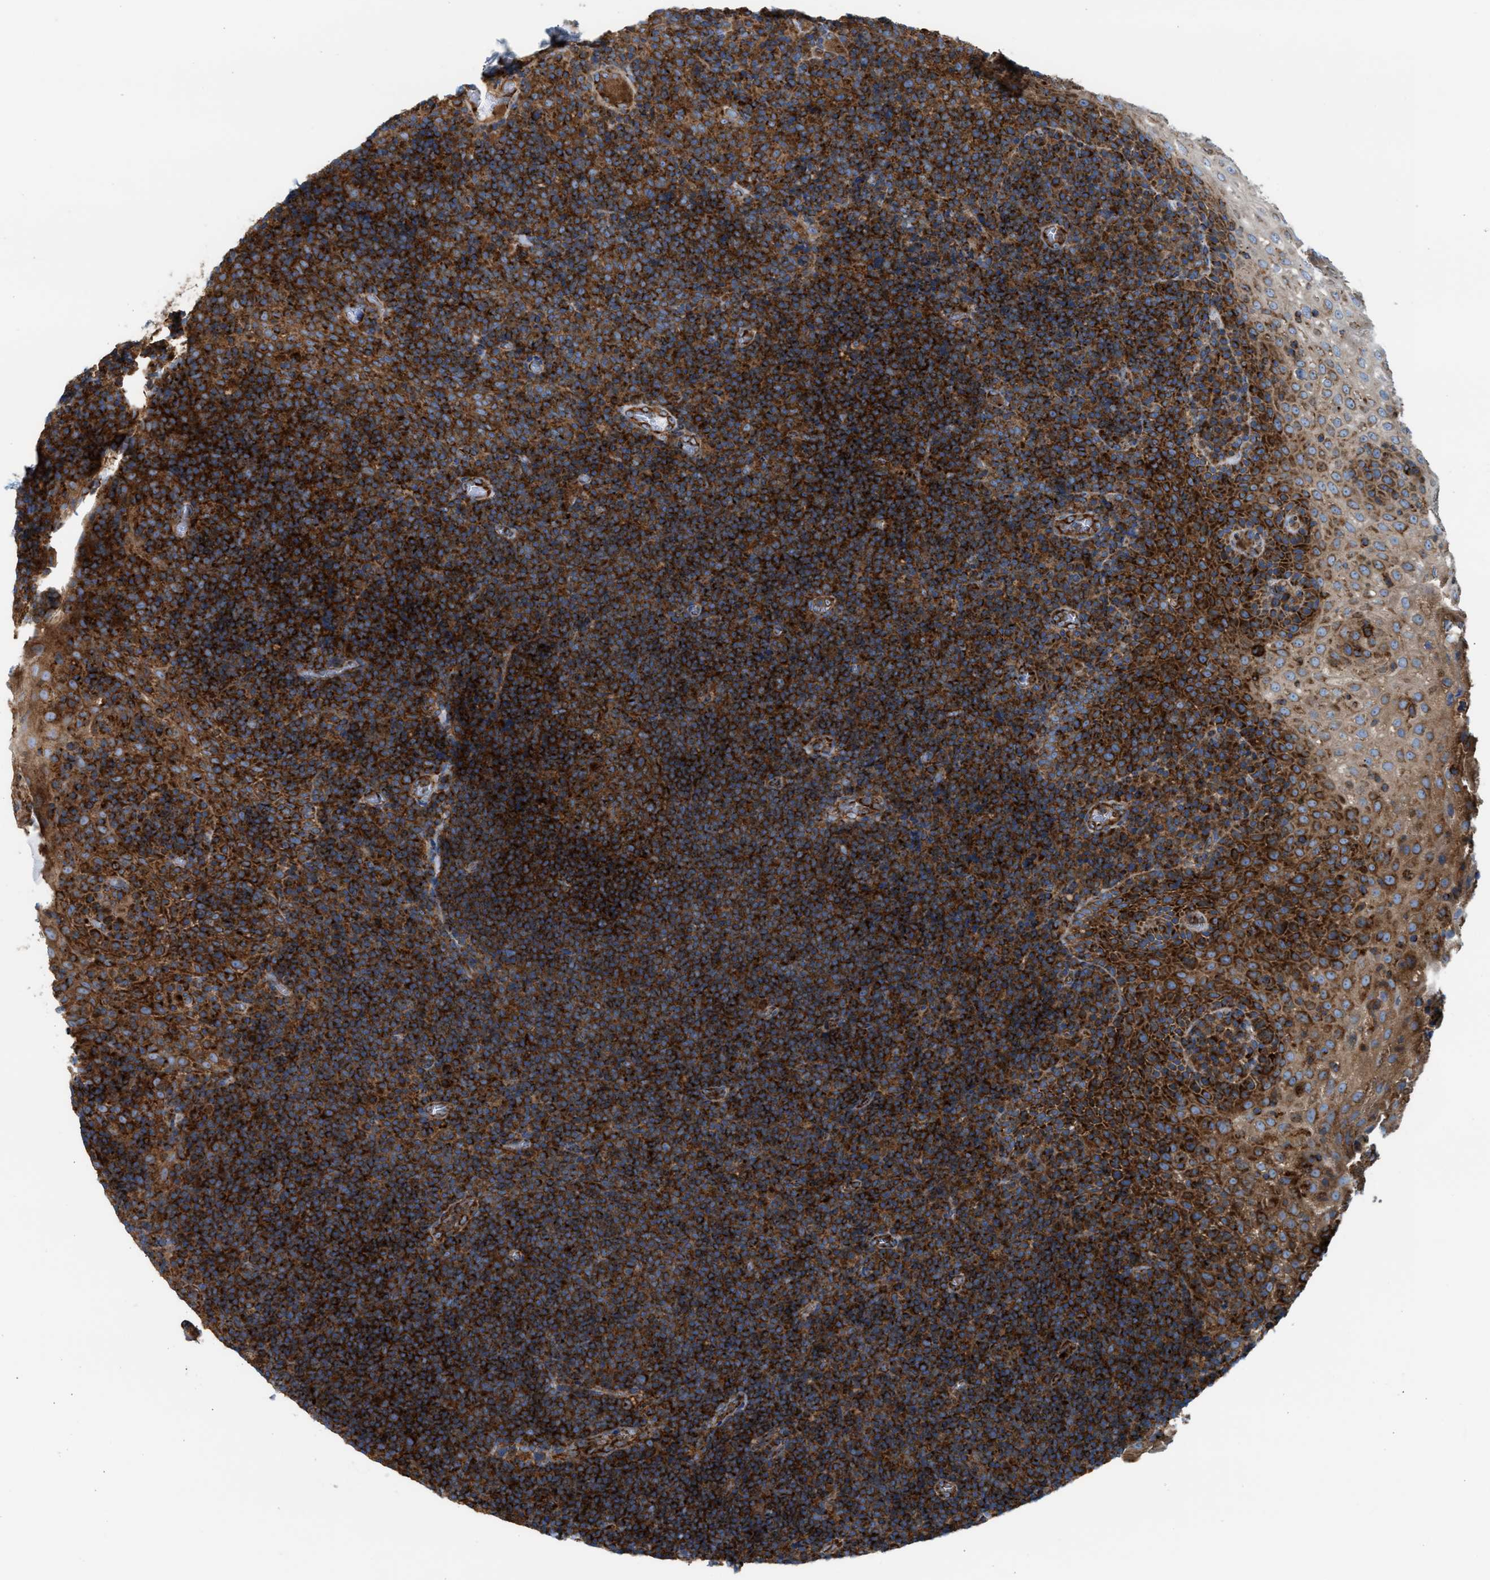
{"staining": {"intensity": "strong", "quantity": ">75%", "location": "cytoplasmic/membranous"}, "tissue": "tonsil", "cell_type": "Germinal center cells", "image_type": "normal", "snomed": [{"axis": "morphology", "description": "Normal tissue, NOS"}, {"axis": "topography", "description": "Tonsil"}], "caption": "Protein expression analysis of benign tonsil reveals strong cytoplasmic/membranous expression in about >75% of germinal center cells.", "gene": "TBC1D15", "patient": {"sex": "male", "age": 37}}